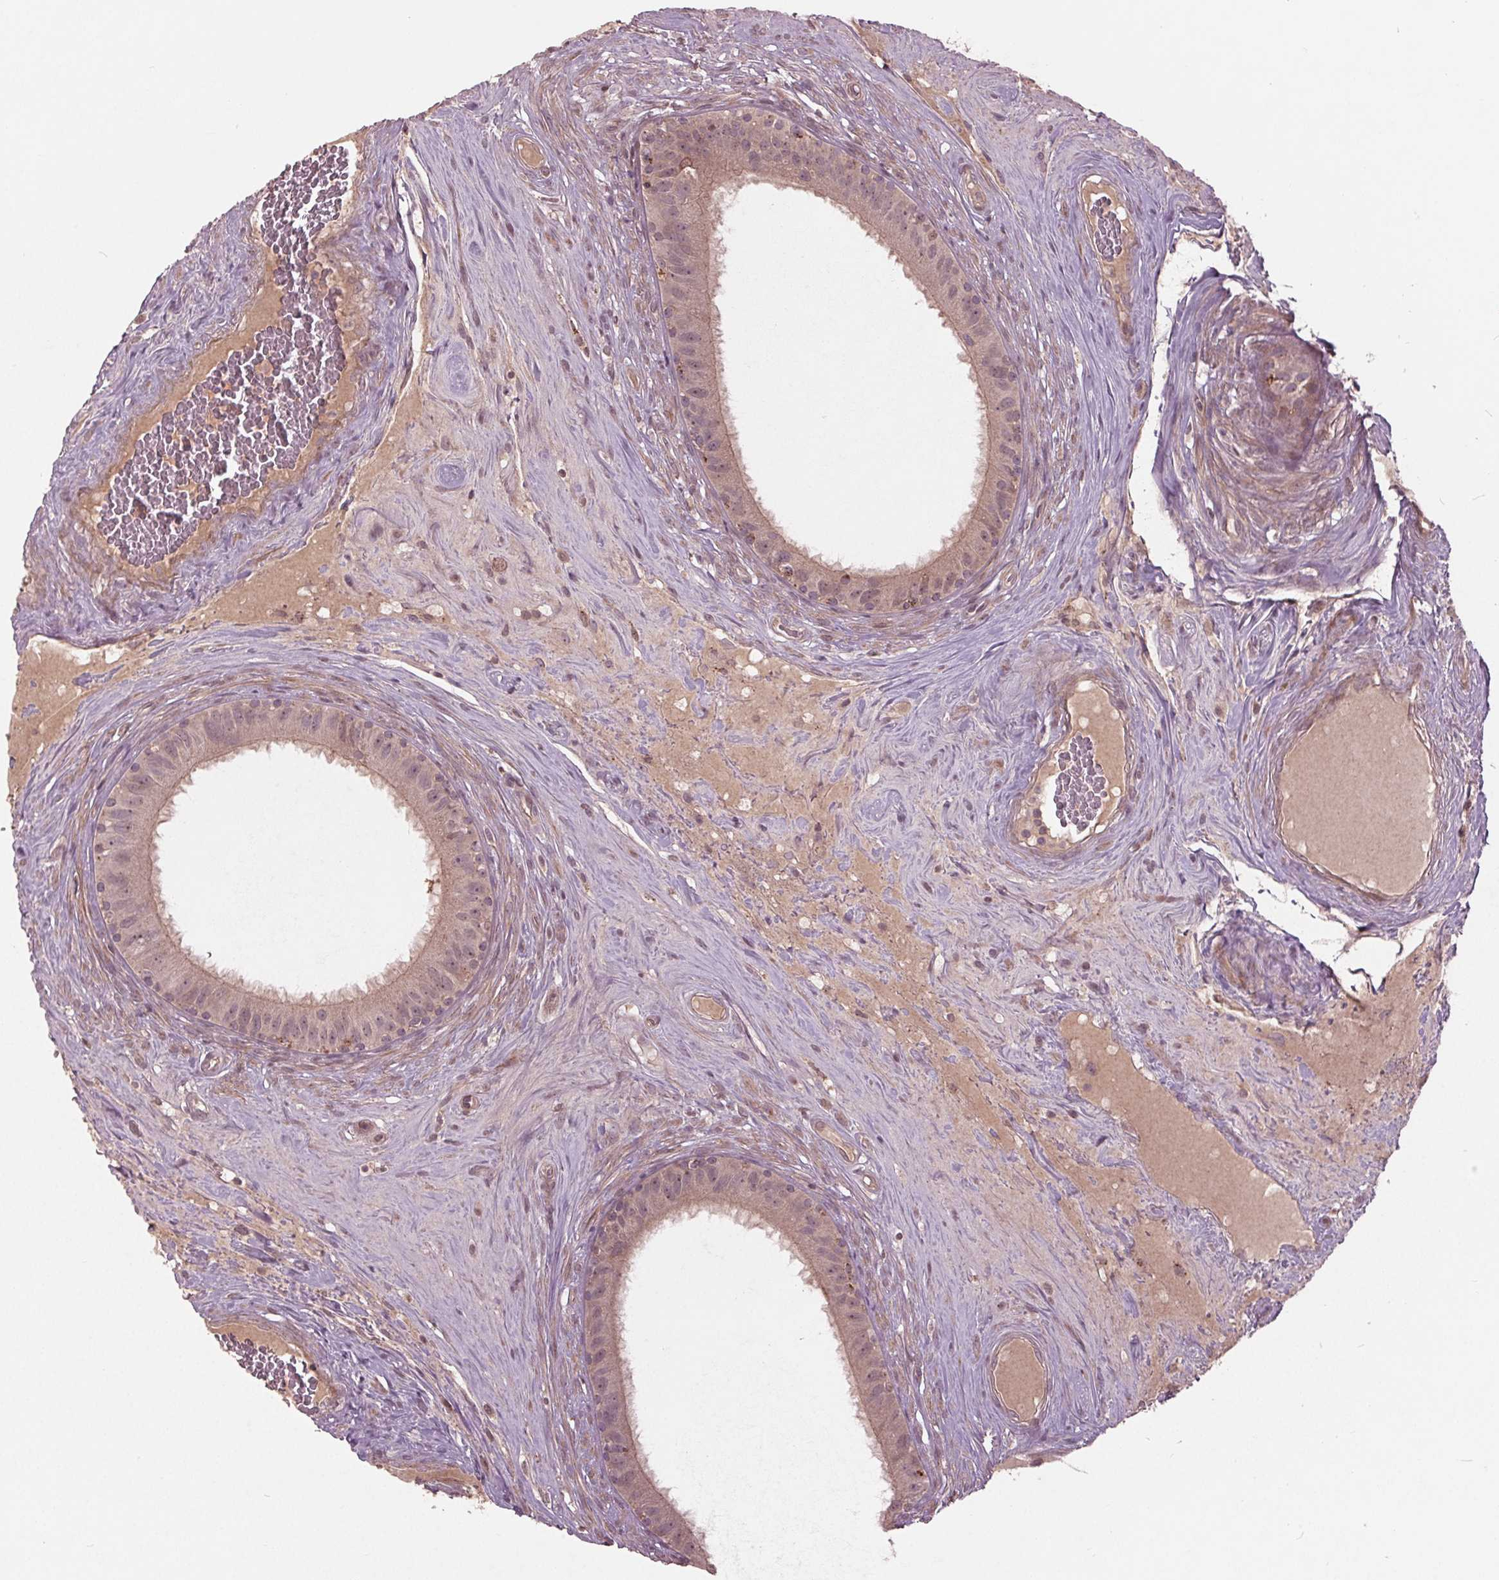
{"staining": {"intensity": "weak", "quantity": "25%-75%", "location": "cytoplasmic/membranous"}, "tissue": "epididymis", "cell_type": "Glandular cells", "image_type": "normal", "snomed": [{"axis": "morphology", "description": "Normal tissue, NOS"}, {"axis": "topography", "description": "Epididymis"}], "caption": "This is a photomicrograph of IHC staining of unremarkable epididymis, which shows weak staining in the cytoplasmic/membranous of glandular cells.", "gene": "CDKL4", "patient": {"sex": "male", "age": 59}}